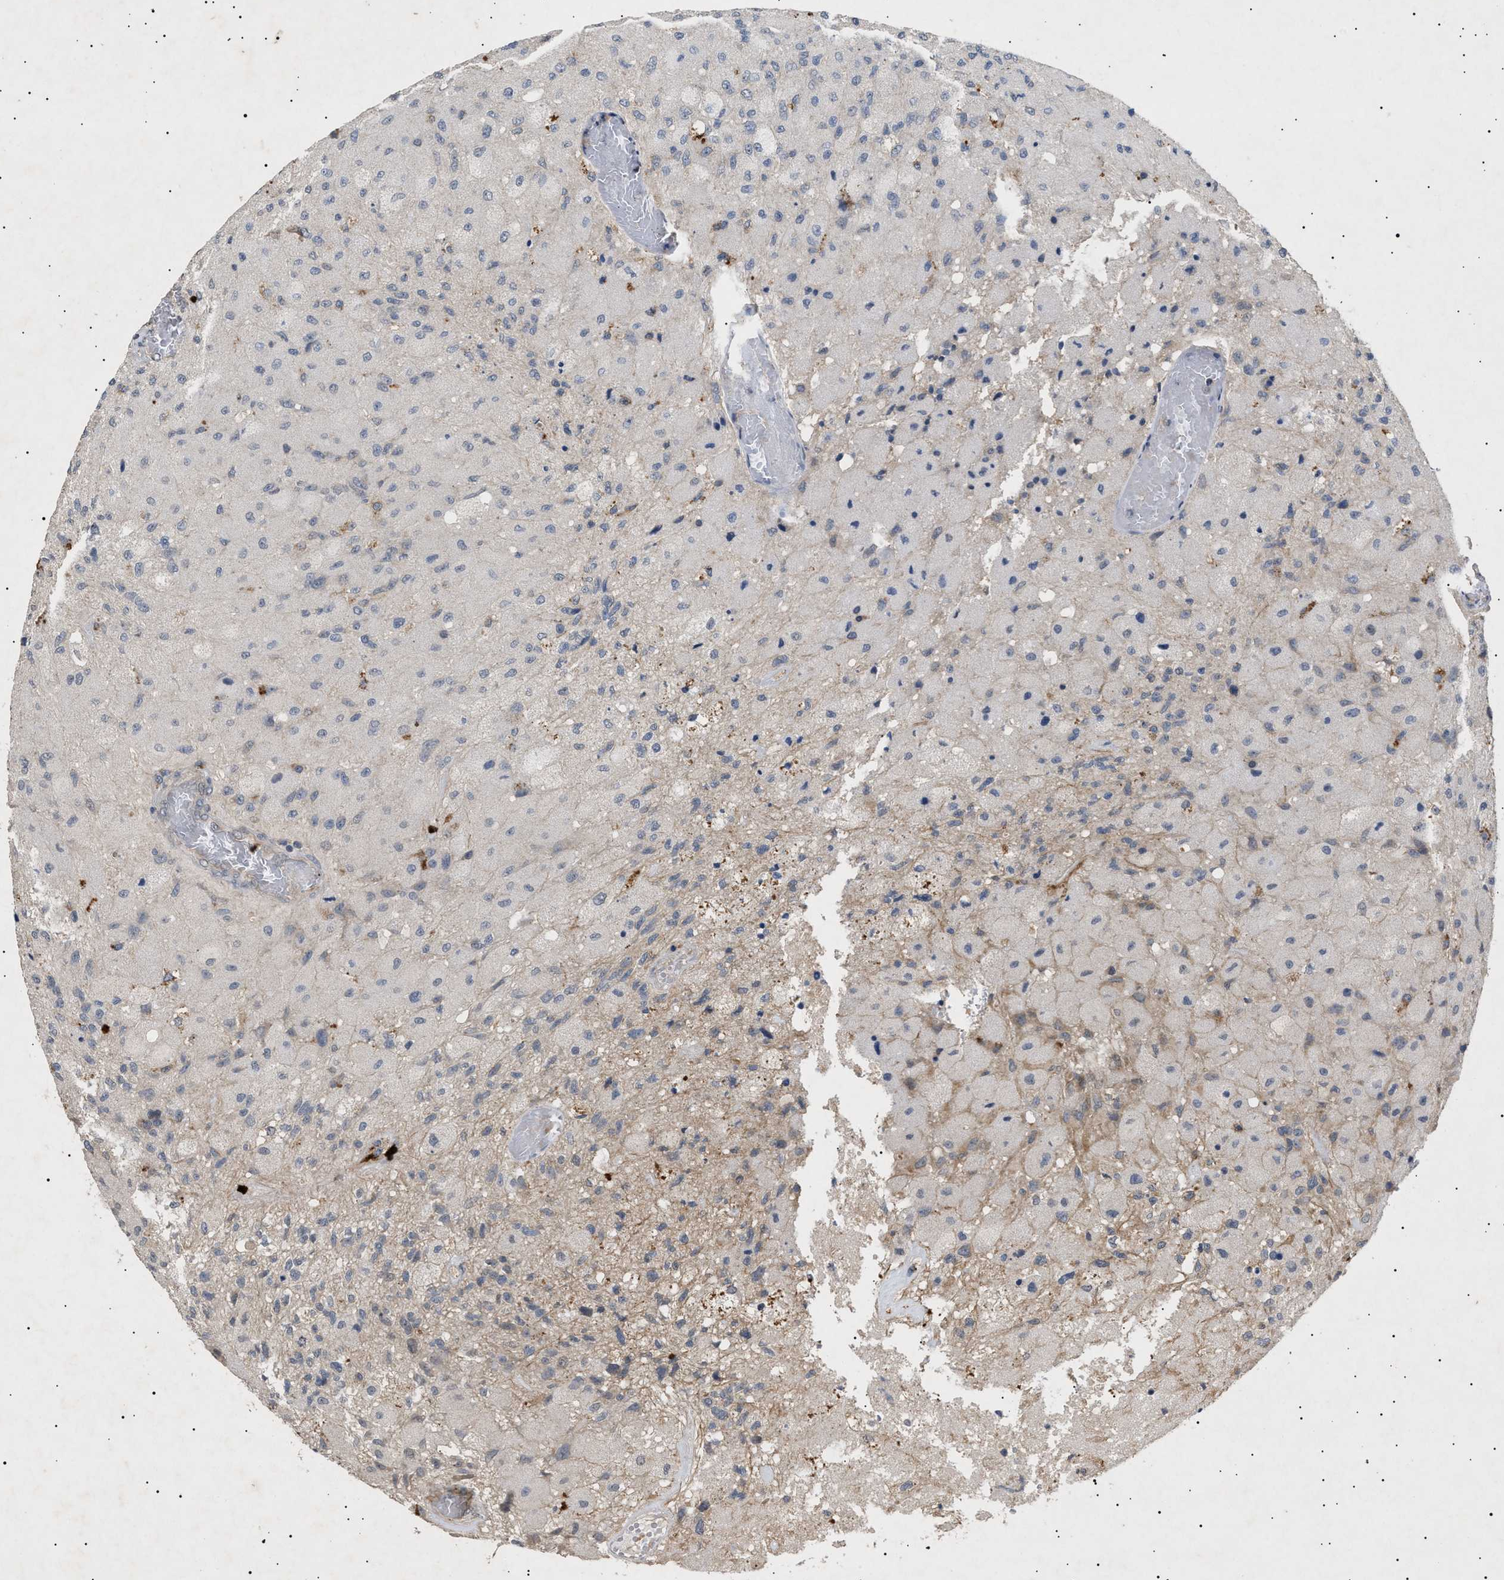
{"staining": {"intensity": "weak", "quantity": "<25%", "location": "cytoplasmic/membranous"}, "tissue": "glioma", "cell_type": "Tumor cells", "image_type": "cancer", "snomed": [{"axis": "morphology", "description": "Normal tissue, NOS"}, {"axis": "morphology", "description": "Glioma, malignant, High grade"}, {"axis": "topography", "description": "Cerebral cortex"}], "caption": "Immunohistochemical staining of human malignant glioma (high-grade) exhibits no significant positivity in tumor cells.", "gene": "SIRT5", "patient": {"sex": "male", "age": 77}}